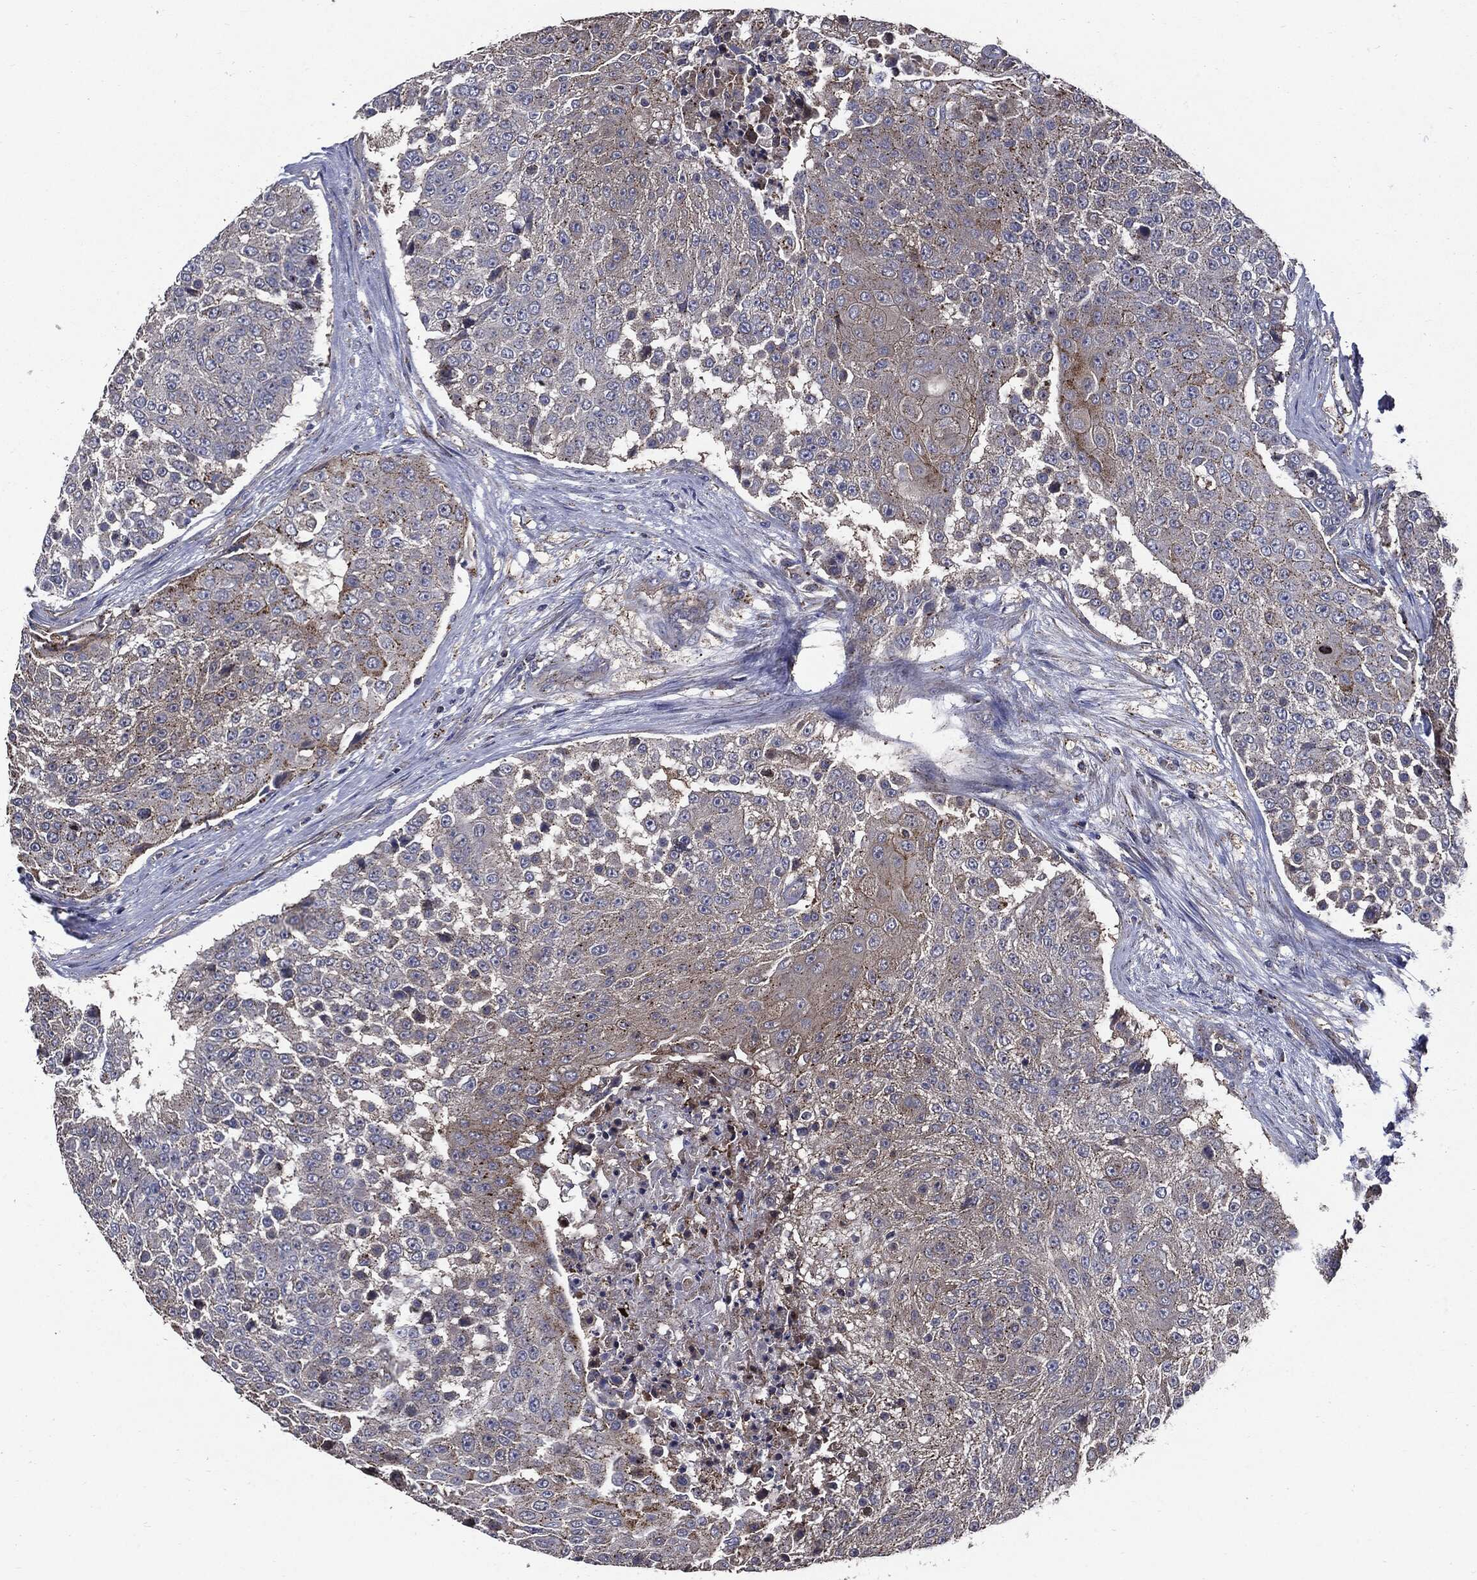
{"staining": {"intensity": "weak", "quantity": "<25%", "location": "cytoplasmic/membranous"}, "tissue": "urothelial cancer", "cell_type": "Tumor cells", "image_type": "cancer", "snomed": [{"axis": "morphology", "description": "Urothelial carcinoma, High grade"}, {"axis": "topography", "description": "Urinary bladder"}], "caption": "High magnification brightfield microscopy of urothelial cancer stained with DAB (3,3'-diaminobenzidine) (brown) and counterstained with hematoxylin (blue): tumor cells show no significant expression.", "gene": "PDCD6IP", "patient": {"sex": "female", "age": 63}}